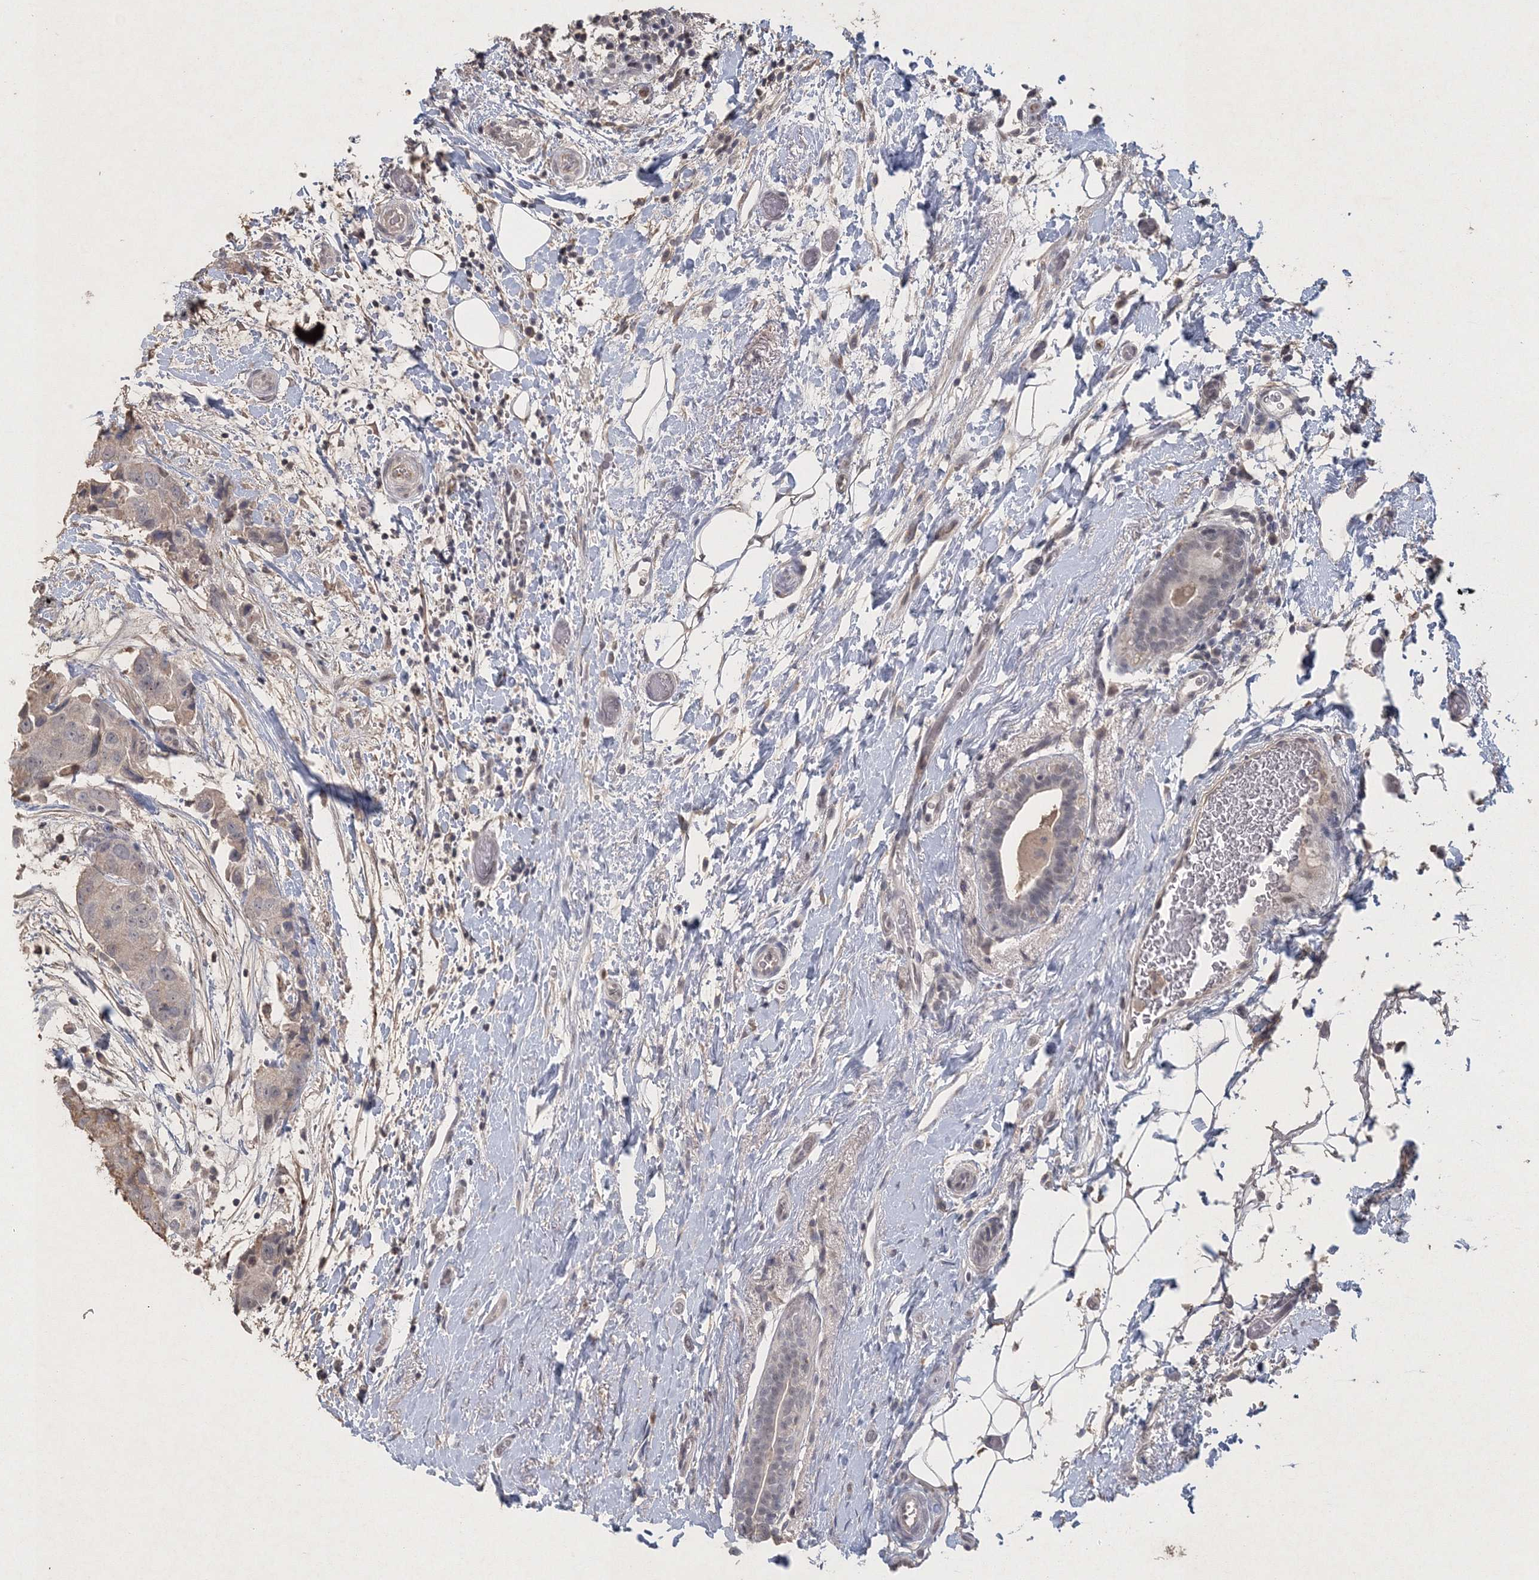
{"staining": {"intensity": "weak", "quantity": "<25%", "location": "cytoplasmic/membranous"}, "tissue": "breast cancer", "cell_type": "Tumor cells", "image_type": "cancer", "snomed": [{"axis": "morphology", "description": "Duct carcinoma"}, {"axis": "topography", "description": "Breast"}], "caption": "This micrograph is of breast intraductal carcinoma stained with IHC to label a protein in brown with the nuclei are counter-stained blue. There is no staining in tumor cells.", "gene": "UIMC1", "patient": {"sex": "female", "age": 62}}